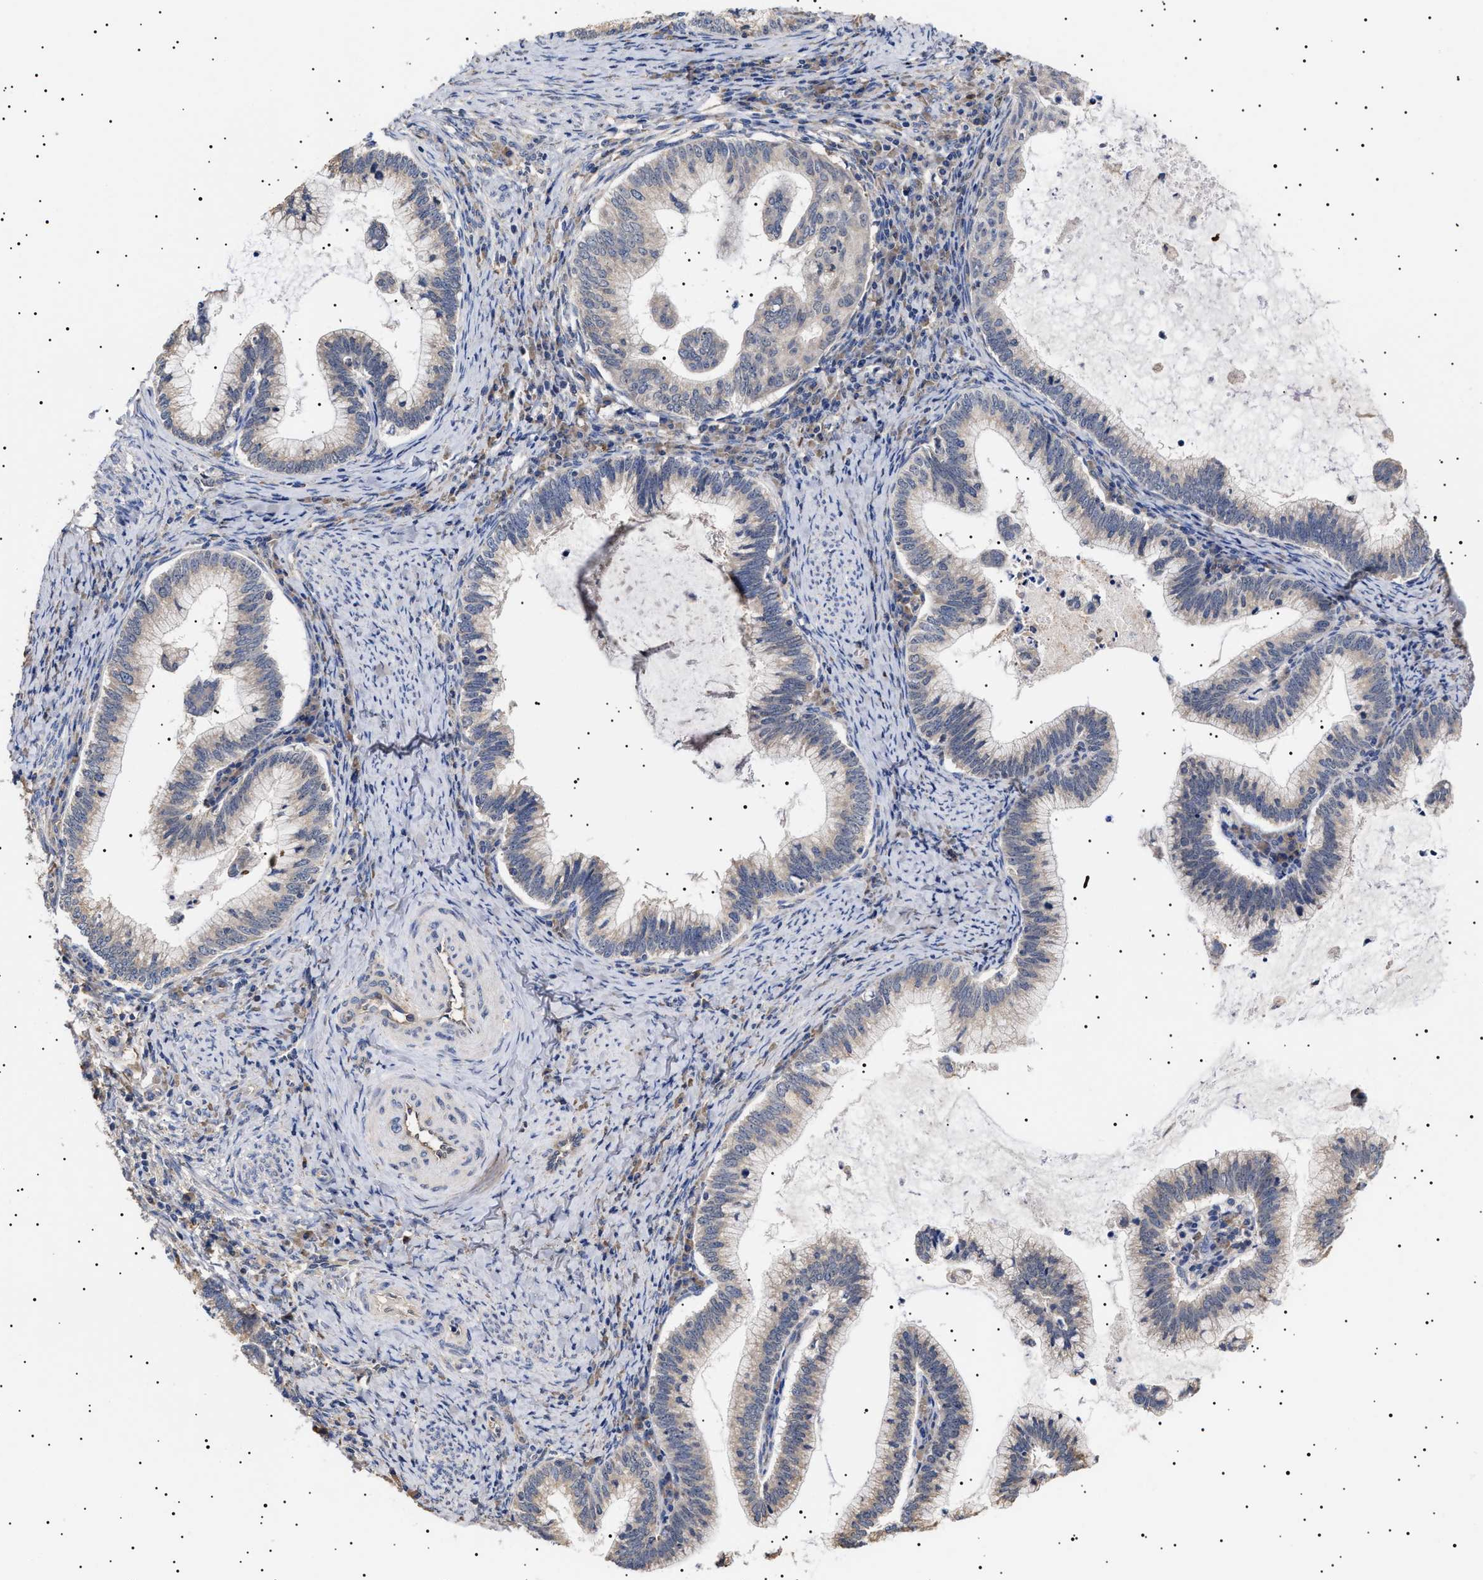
{"staining": {"intensity": "negative", "quantity": "none", "location": "none"}, "tissue": "cervical cancer", "cell_type": "Tumor cells", "image_type": "cancer", "snomed": [{"axis": "morphology", "description": "Adenocarcinoma, NOS"}, {"axis": "topography", "description": "Cervix"}], "caption": "Adenocarcinoma (cervical) was stained to show a protein in brown. There is no significant expression in tumor cells.", "gene": "KRBA1", "patient": {"sex": "female", "age": 36}}